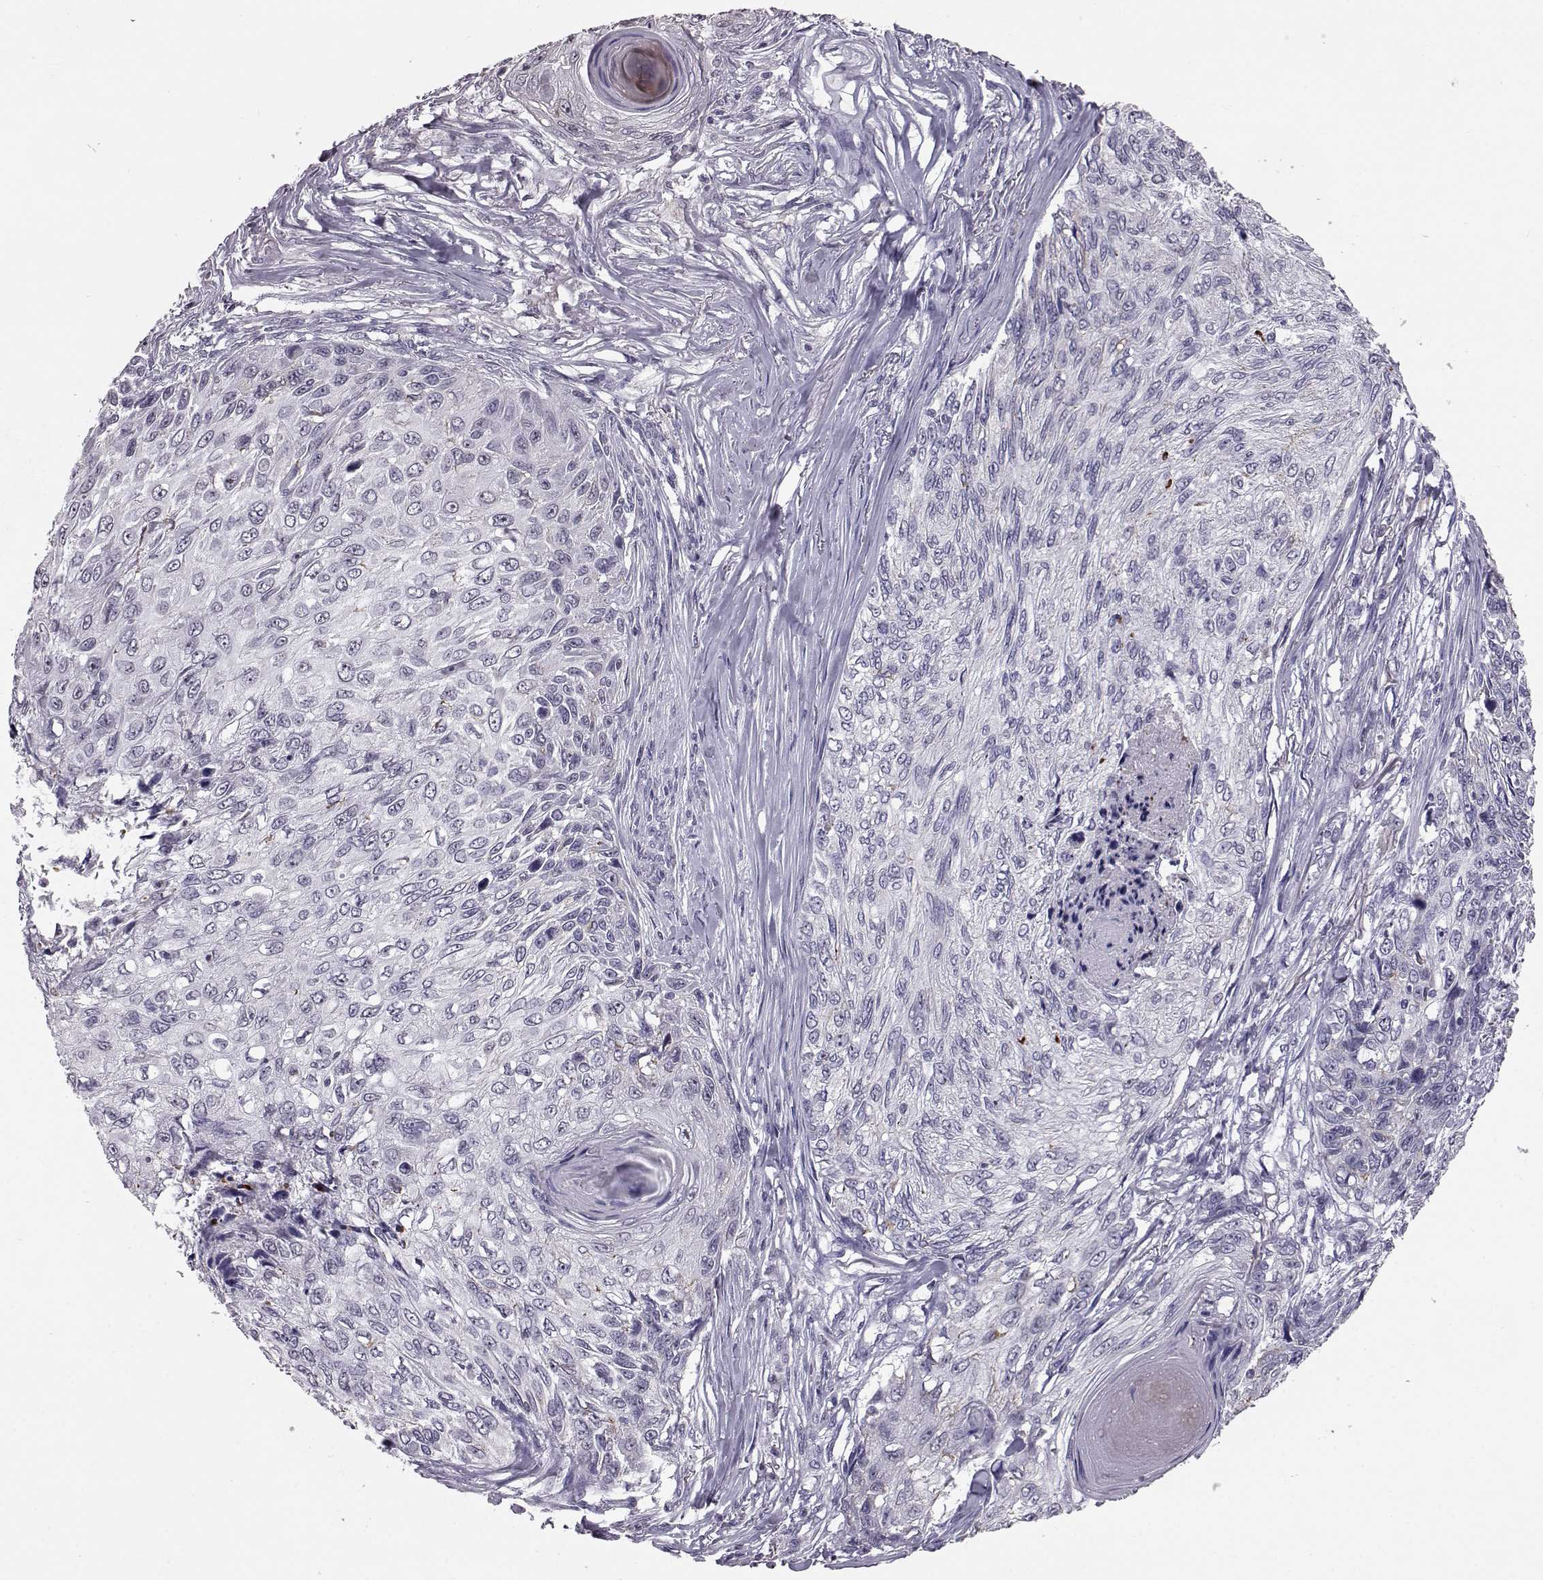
{"staining": {"intensity": "negative", "quantity": "none", "location": "none"}, "tissue": "skin cancer", "cell_type": "Tumor cells", "image_type": "cancer", "snomed": [{"axis": "morphology", "description": "Squamous cell carcinoma, NOS"}, {"axis": "topography", "description": "Skin"}], "caption": "A histopathology image of skin cancer (squamous cell carcinoma) stained for a protein shows no brown staining in tumor cells. (DAB IHC, high magnification).", "gene": "ALDH3A1", "patient": {"sex": "male", "age": 92}}